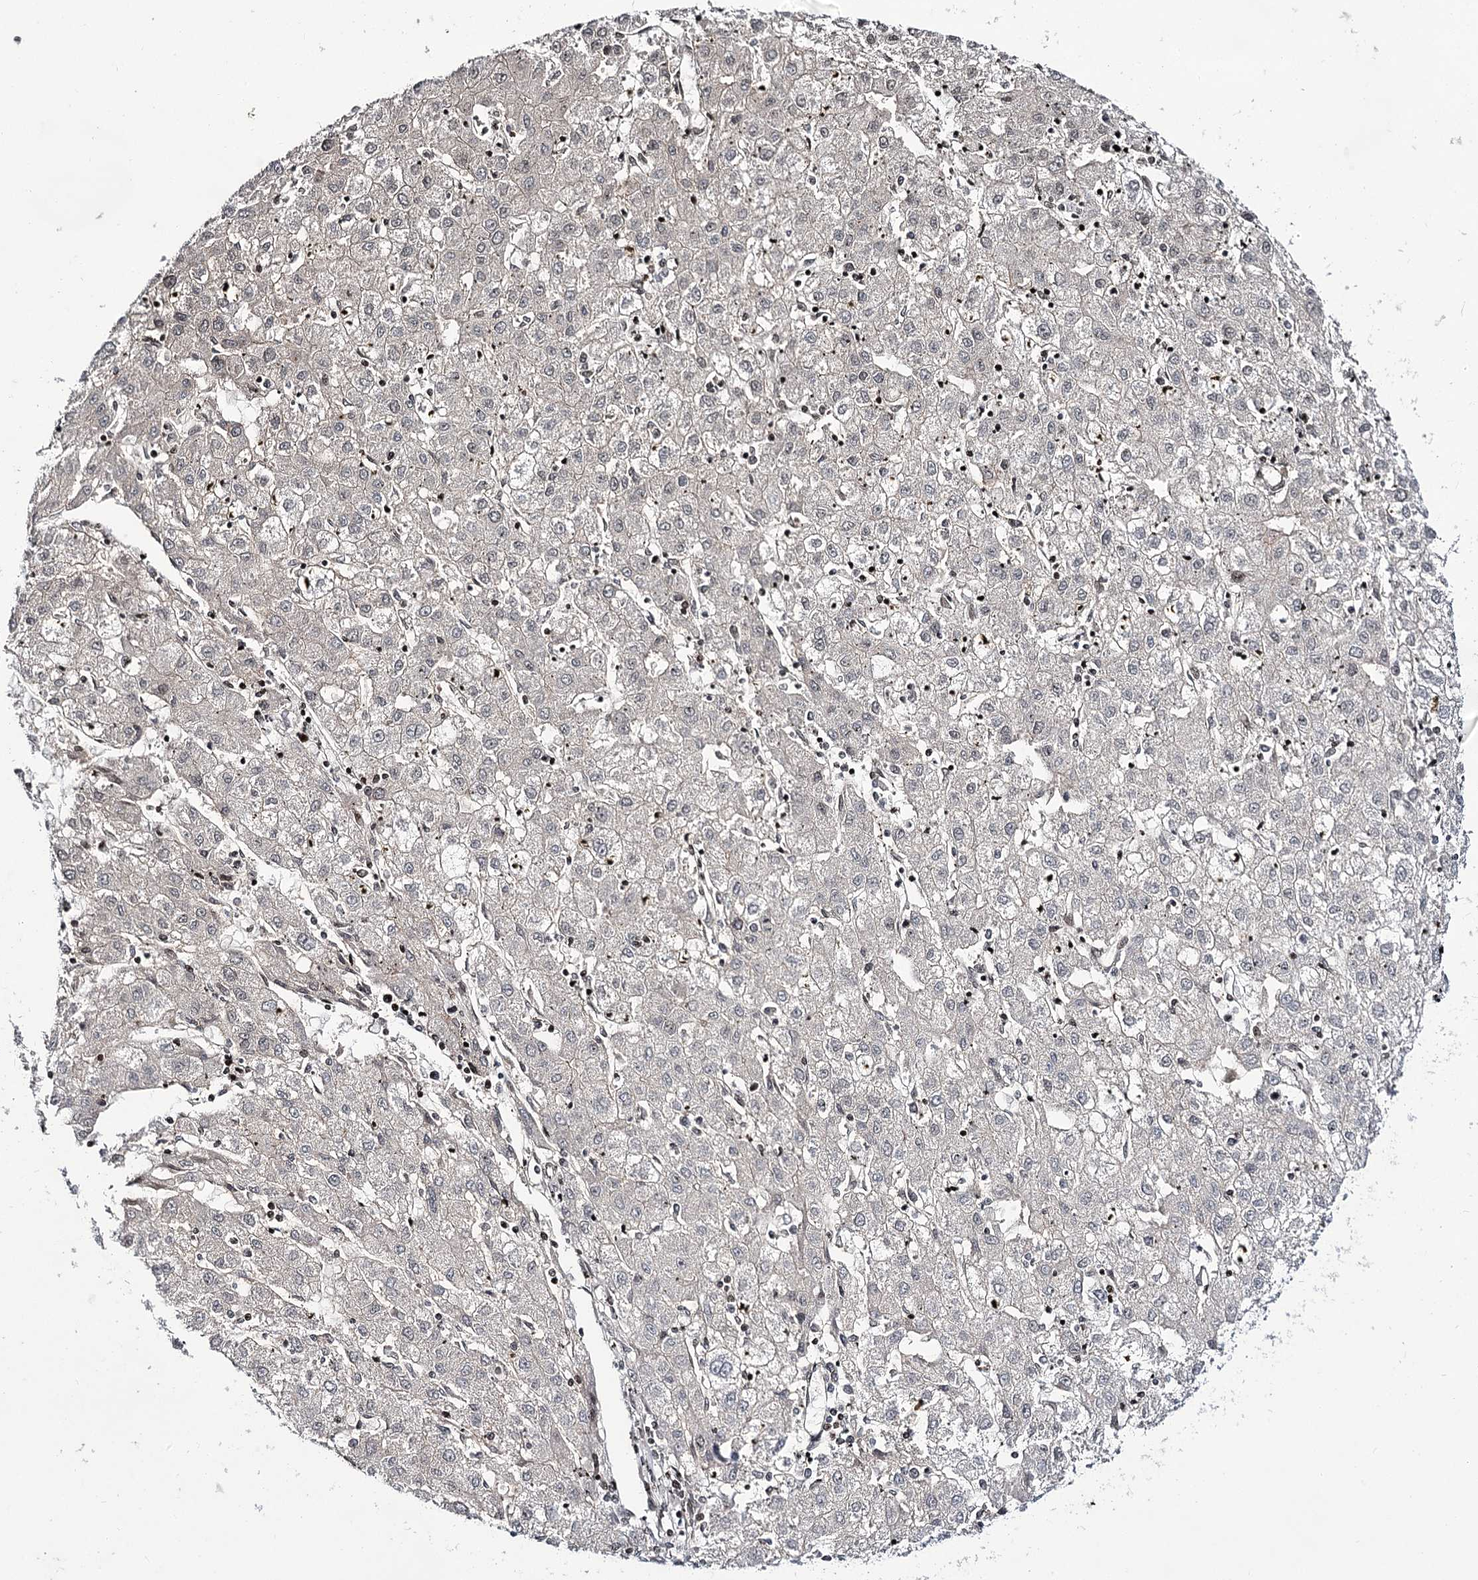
{"staining": {"intensity": "negative", "quantity": "none", "location": "none"}, "tissue": "liver cancer", "cell_type": "Tumor cells", "image_type": "cancer", "snomed": [{"axis": "morphology", "description": "Carcinoma, Hepatocellular, NOS"}, {"axis": "topography", "description": "Liver"}], "caption": "Protein analysis of liver cancer reveals no significant positivity in tumor cells. (DAB IHC visualized using brightfield microscopy, high magnification).", "gene": "ITFG2", "patient": {"sex": "male", "age": 72}}